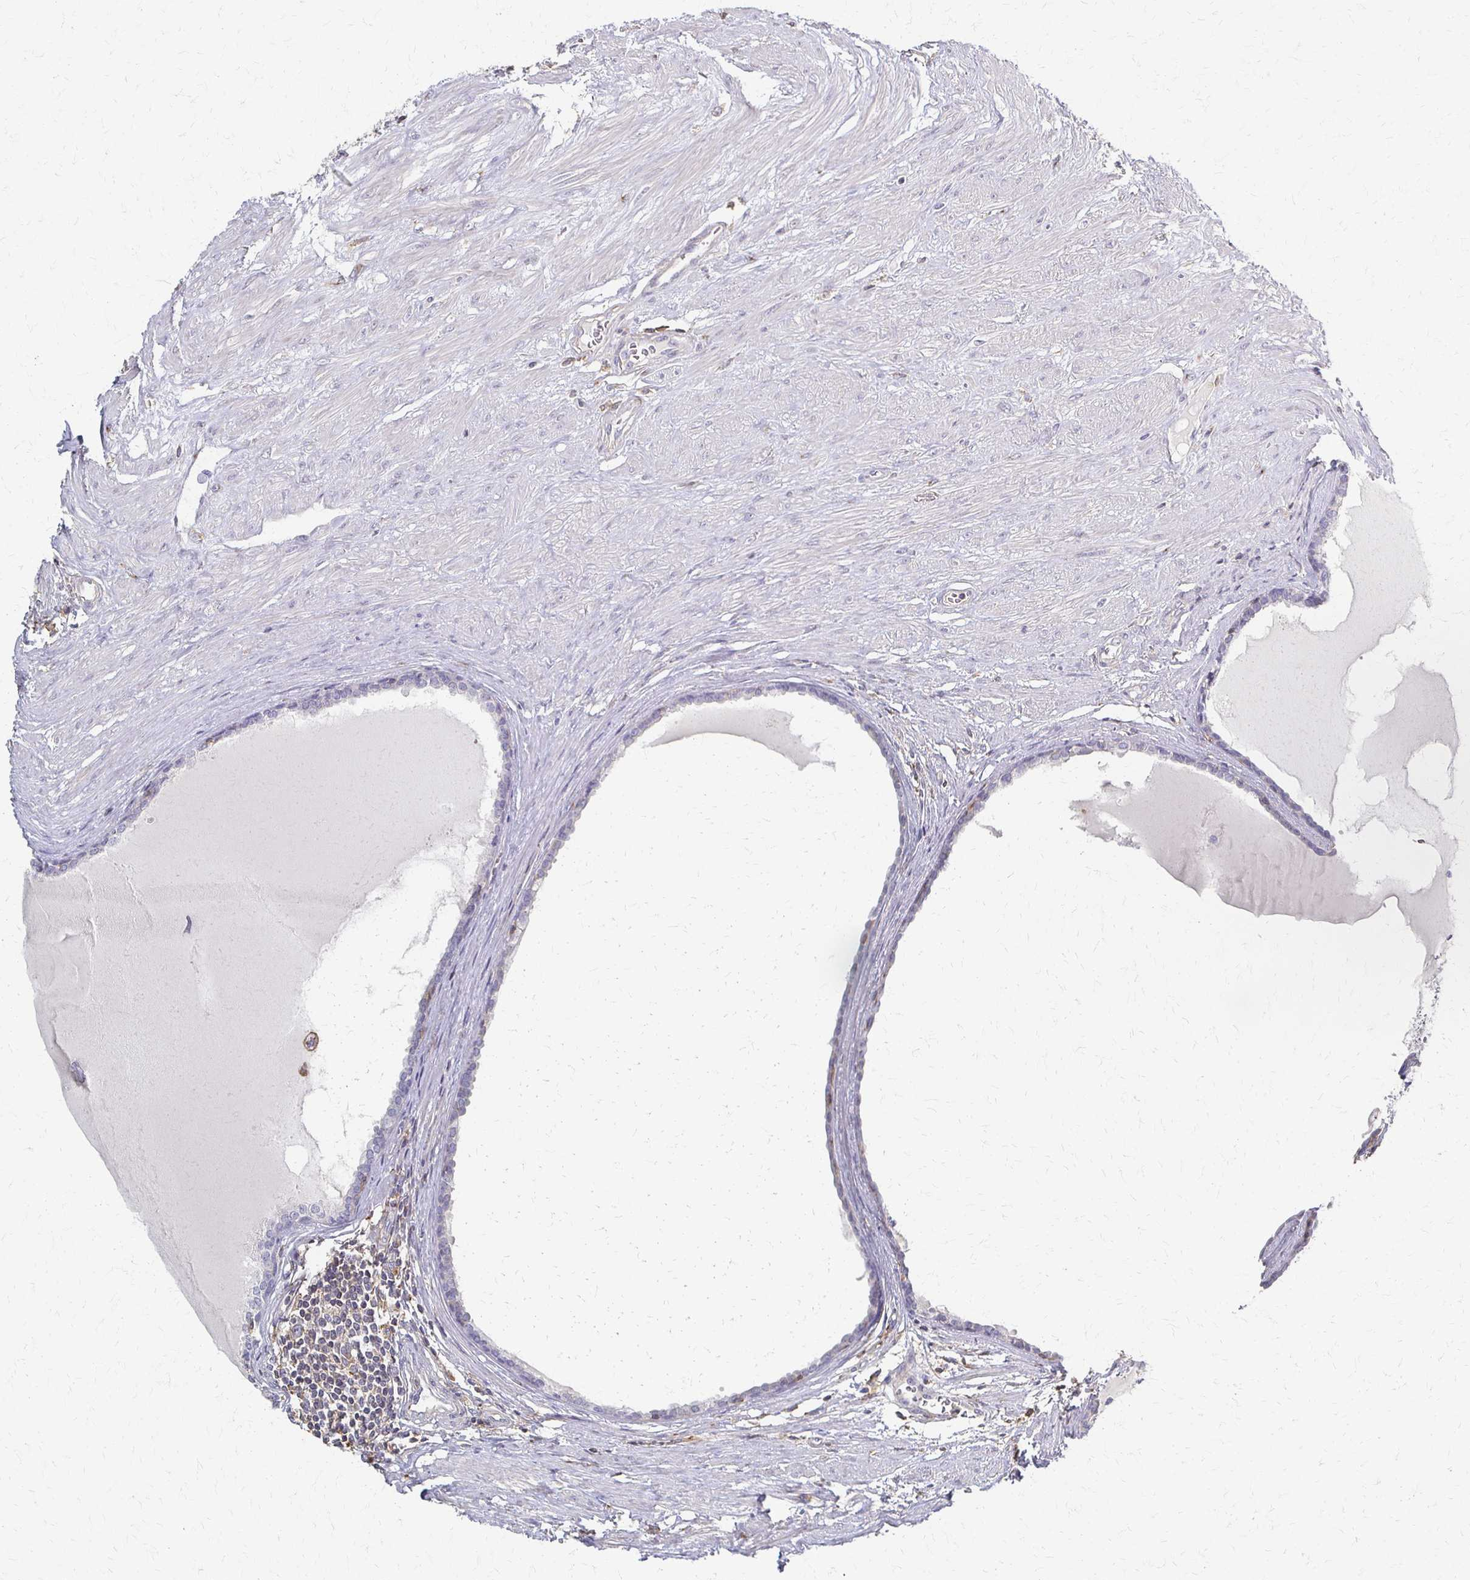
{"staining": {"intensity": "negative", "quantity": "none", "location": "none"}, "tissue": "prostate", "cell_type": "Glandular cells", "image_type": "normal", "snomed": [{"axis": "morphology", "description": "Normal tissue, NOS"}, {"axis": "topography", "description": "Prostate"}, {"axis": "topography", "description": "Peripheral nerve tissue"}], "caption": "DAB (3,3'-diaminobenzidine) immunohistochemical staining of benign prostate reveals no significant expression in glandular cells.", "gene": "C1QTNF7", "patient": {"sex": "male", "age": 55}}